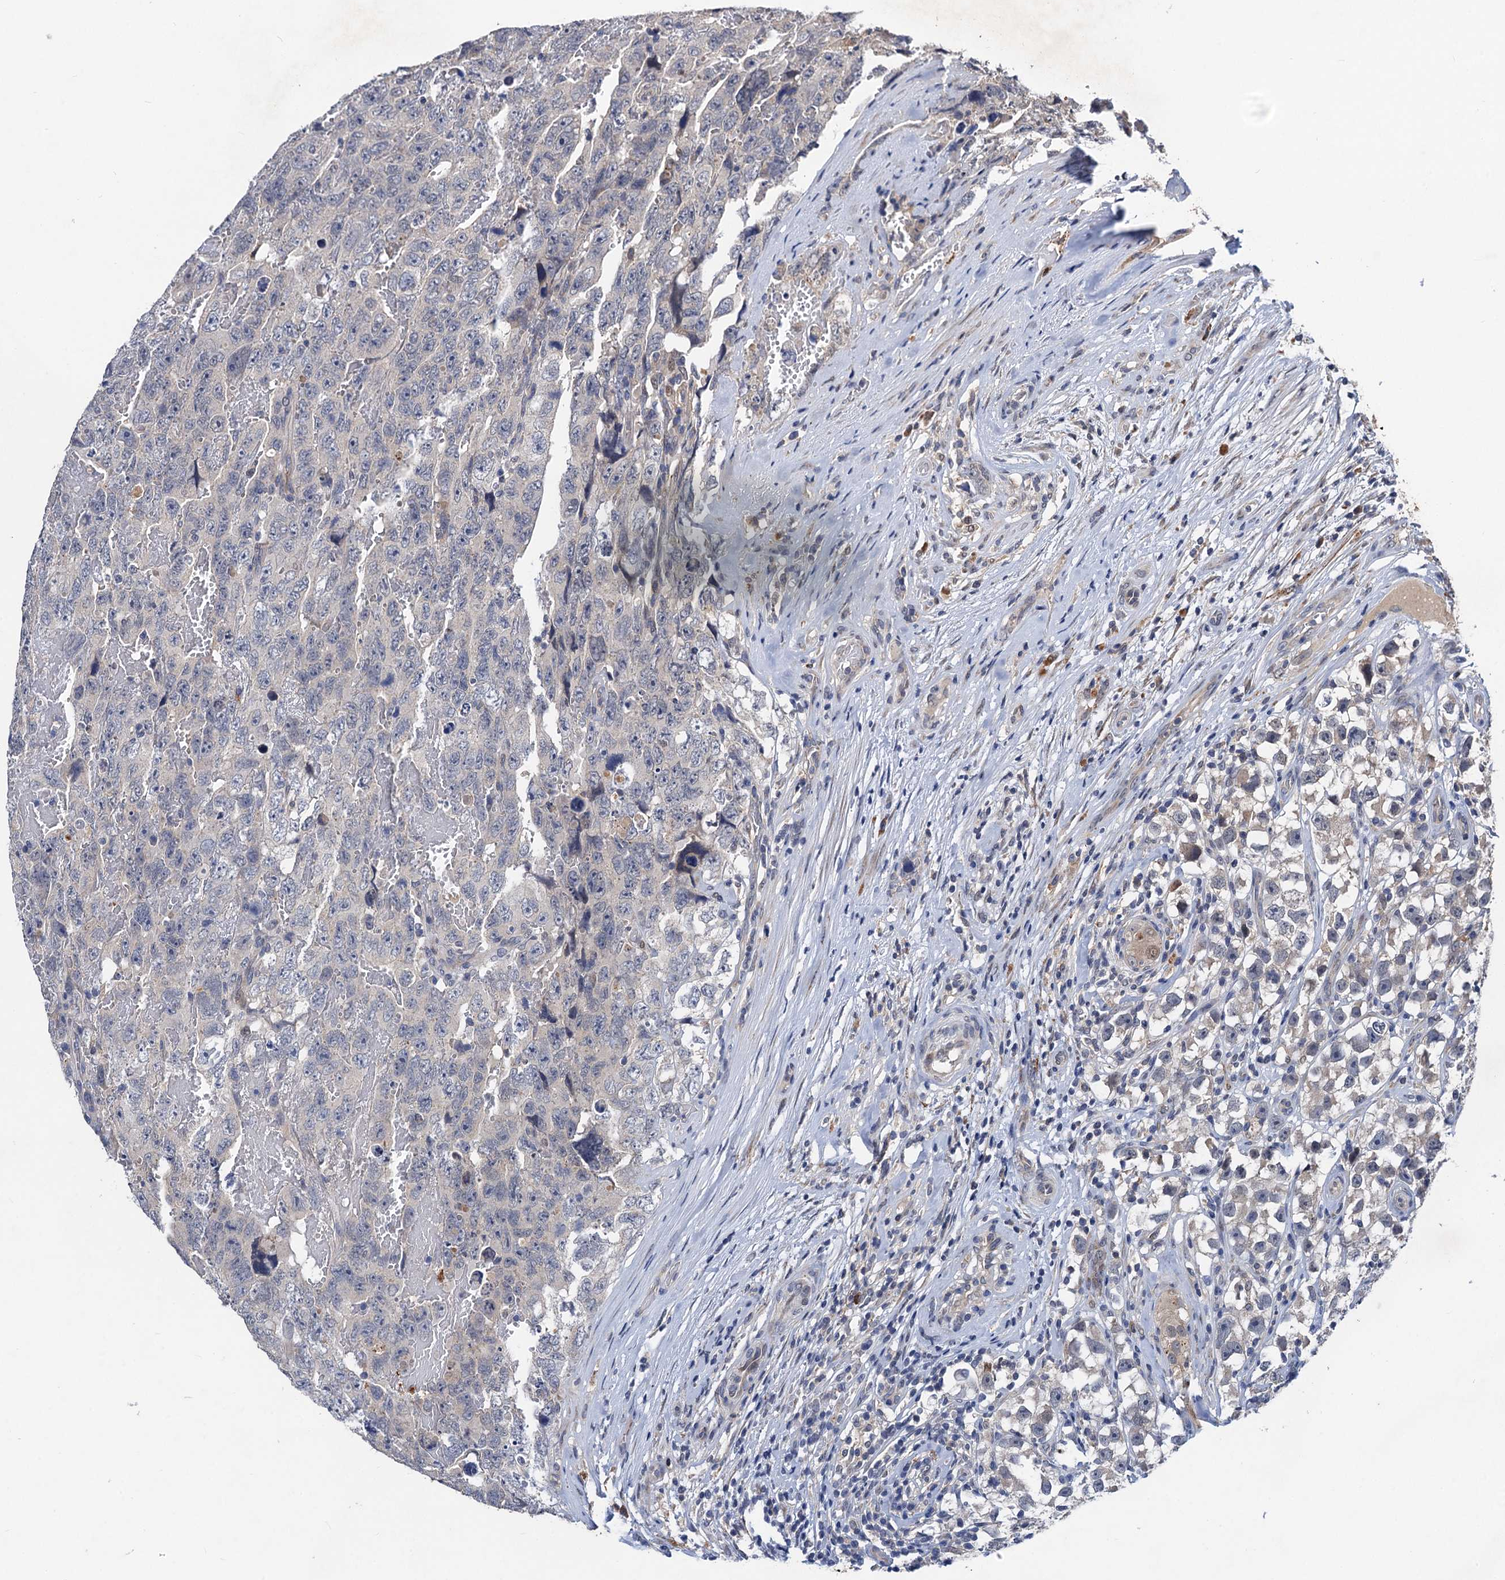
{"staining": {"intensity": "negative", "quantity": "none", "location": "none"}, "tissue": "testis cancer", "cell_type": "Tumor cells", "image_type": "cancer", "snomed": [{"axis": "morphology", "description": "Carcinoma, Embryonal, NOS"}, {"axis": "topography", "description": "Testis"}], "caption": "Tumor cells are negative for protein expression in human testis embryonal carcinoma. (DAB (3,3'-diaminobenzidine) IHC with hematoxylin counter stain).", "gene": "TMEM39B", "patient": {"sex": "male", "age": 45}}